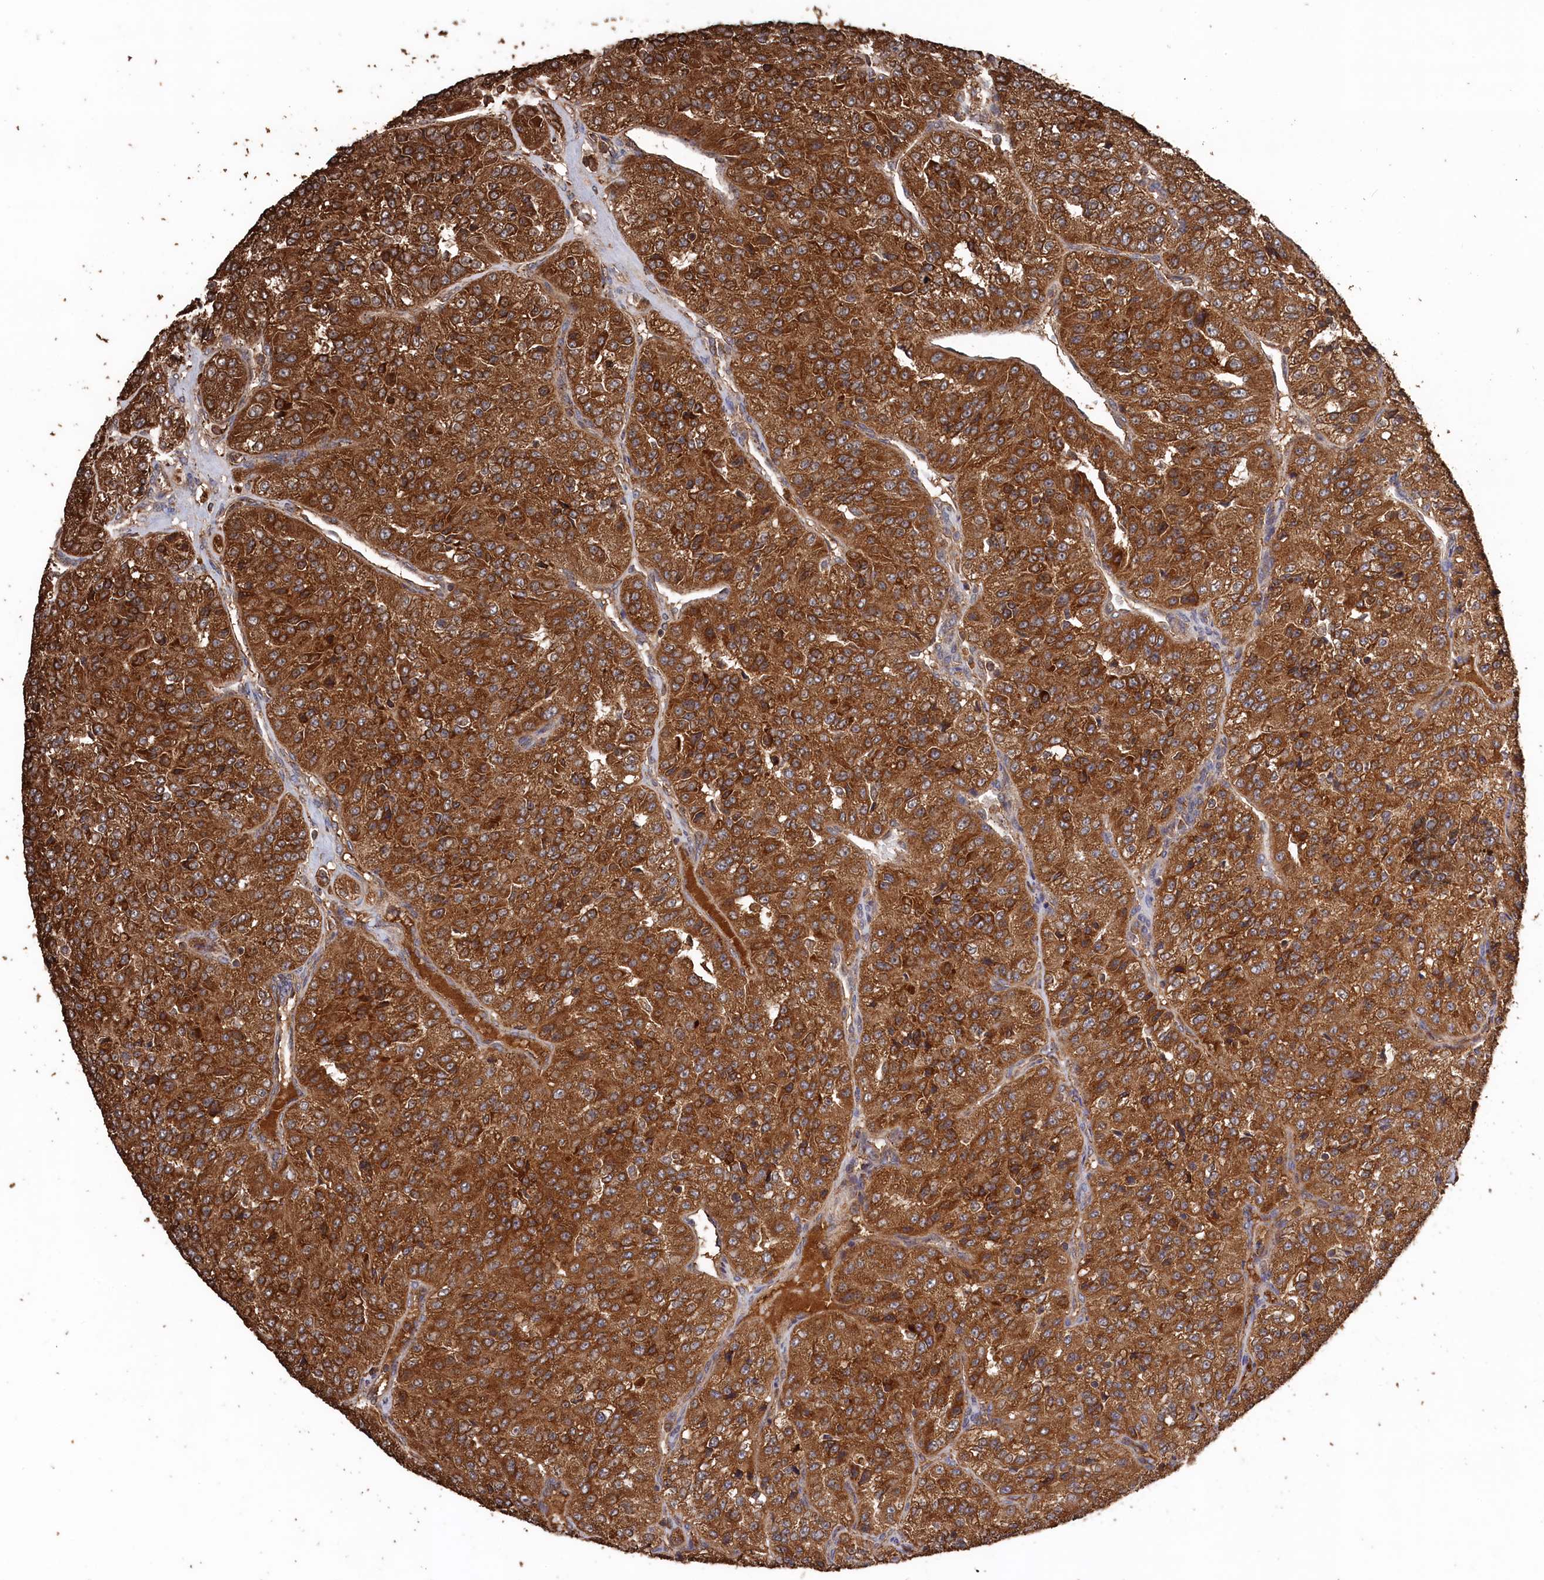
{"staining": {"intensity": "strong", "quantity": ">75%", "location": "cytoplasmic/membranous"}, "tissue": "renal cancer", "cell_type": "Tumor cells", "image_type": "cancer", "snomed": [{"axis": "morphology", "description": "Adenocarcinoma, NOS"}, {"axis": "topography", "description": "Kidney"}], "caption": "Strong cytoplasmic/membranous expression is appreciated in approximately >75% of tumor cells in renal adenocarcinoma. (IHC, brightfield microscopy, high magnification).", "gene": "SNX33", "patient": {"sex": "female", "age": 63}}